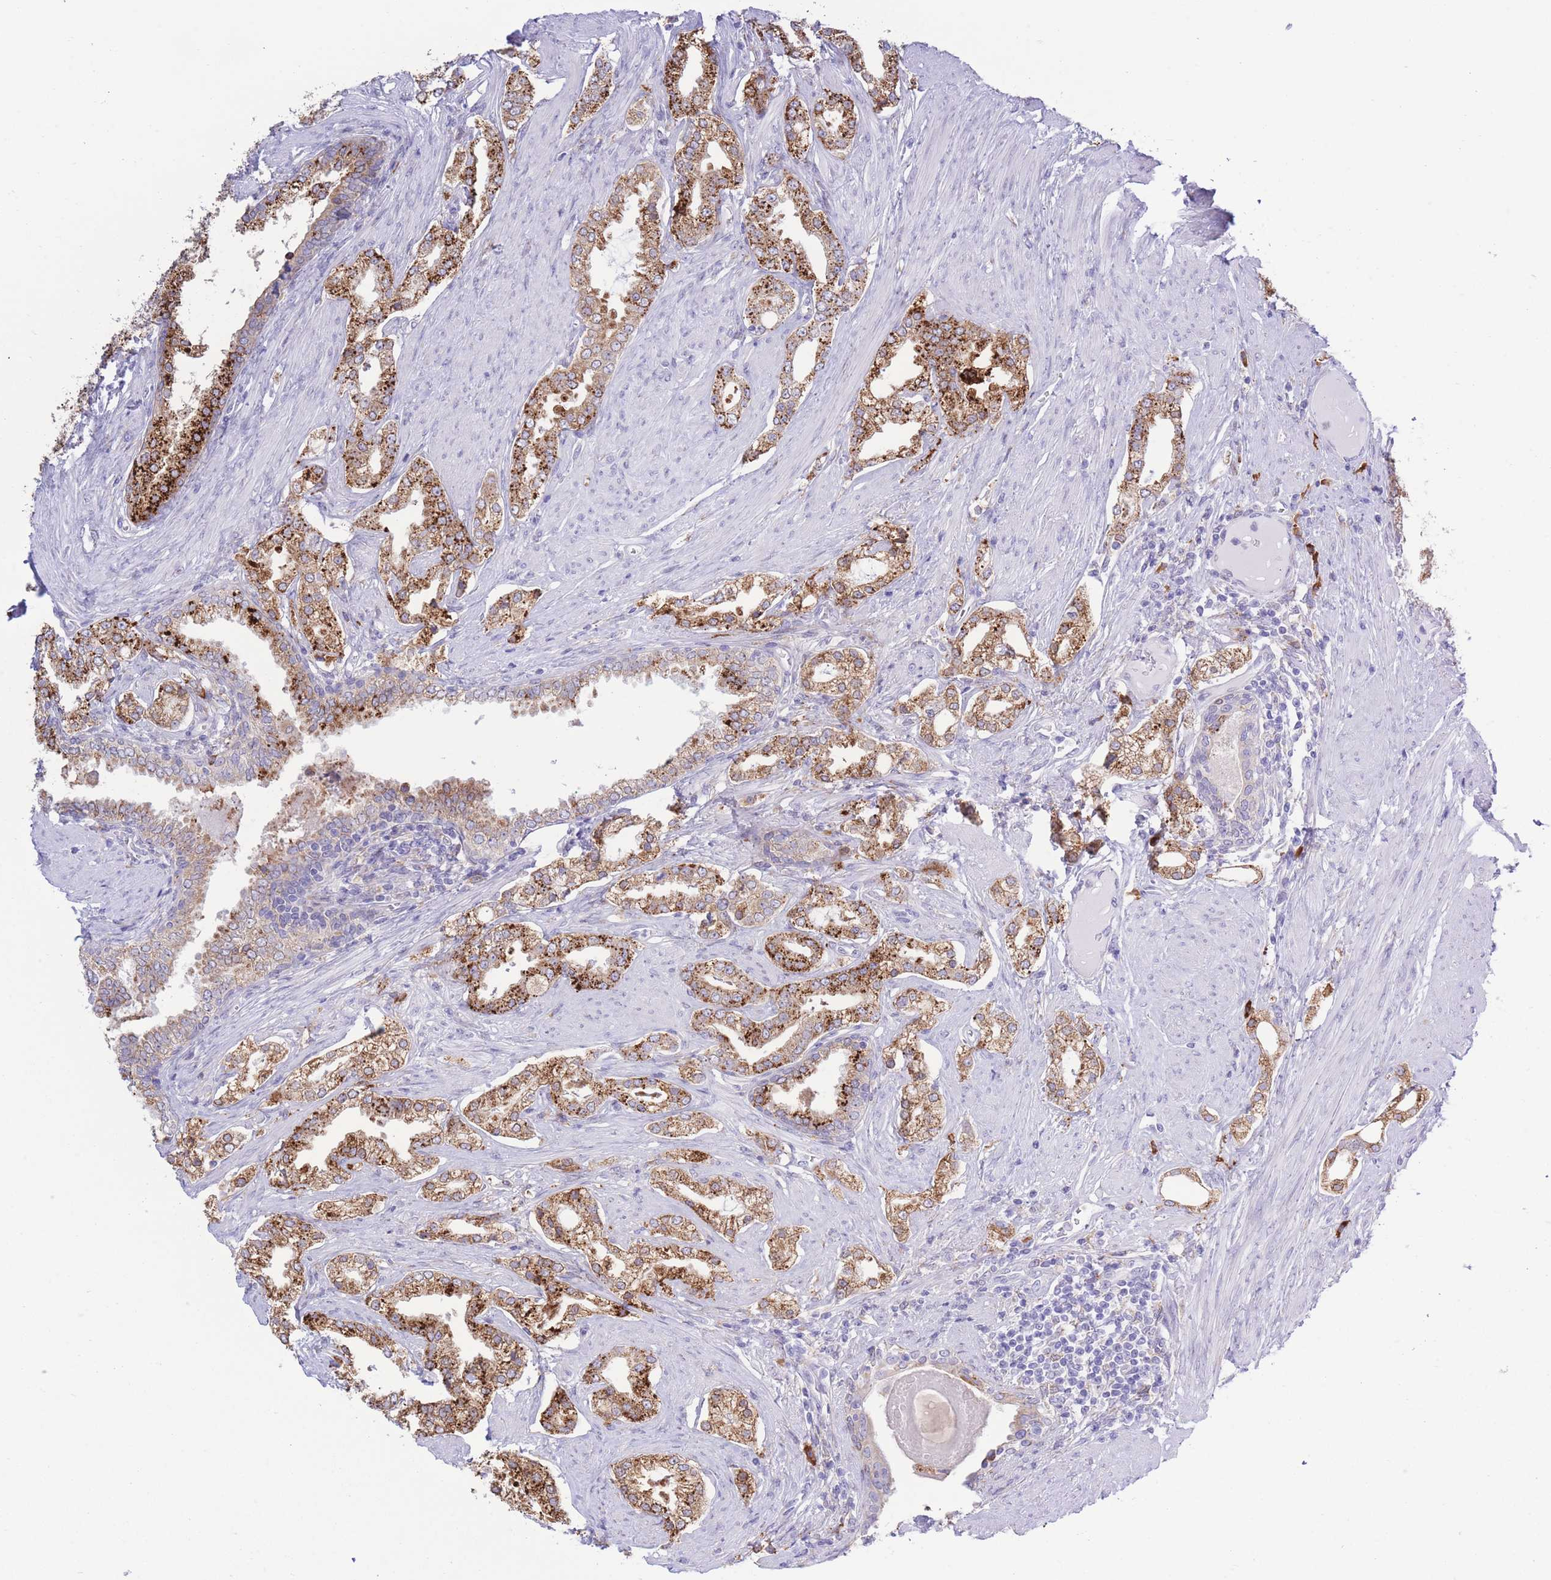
{"staining": {"intensity": "moderate", "quantity": ">75%", "location": "cytoplasmic/membranous"}, "tissue": "prostate cancer", "cell_type": "Tumor cells", "image_type": "cancer", "snomed": [{"axis": "morphology", "description": "Adenocarcinoma, High grade"}, {"axis": "topography", "description": "Prostate"}], "caption": "Immunohistochemical staining of human prostate cancer reveals medium levels of moderate cytoplasmic/membranous staining in about >75% of tumor cells.", "gene": "MYDGF", "patient": {"sex": "male", "age": 71}}